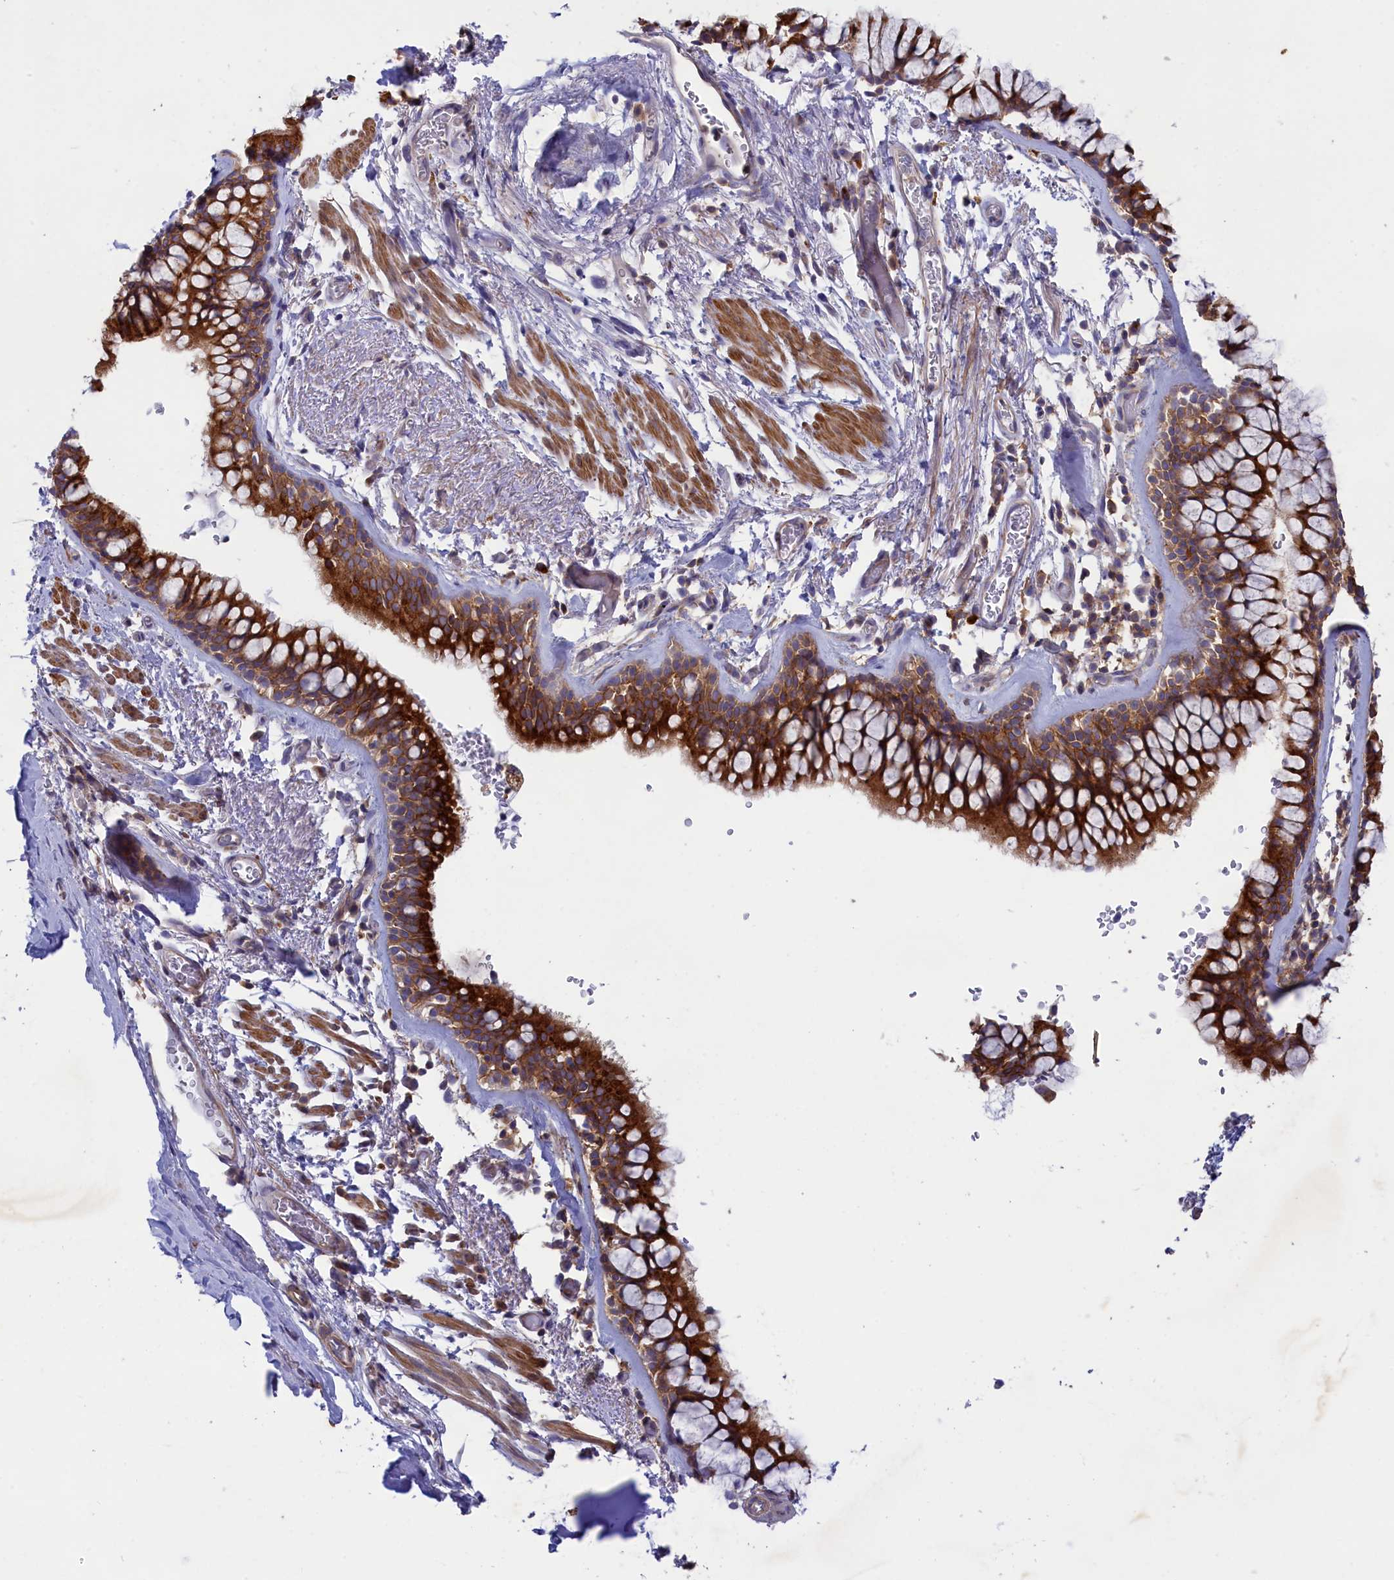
{"staining": {"intensity": "strong", "quantity": ">75%", "location": "cytoplasmic/membranous"}, "tissue": "bronchus", "cell_type": "Respiratory epithelial cells", "image_type": "normal", "snomed": [{"axis": "morphology", "description": "Normal tissue, NOS"}, {"axis": "topography", "description": "Bronchus"}], "caption": "Approximately >75% of respiratory epithelial cells in normal human bronchus reveal strong cytoplasmic/membranous protein positivity as visualized by brown immunohistochemical staining.", "gene": "SCAMP4", "patient": {"sex": "male", "age": 65}}